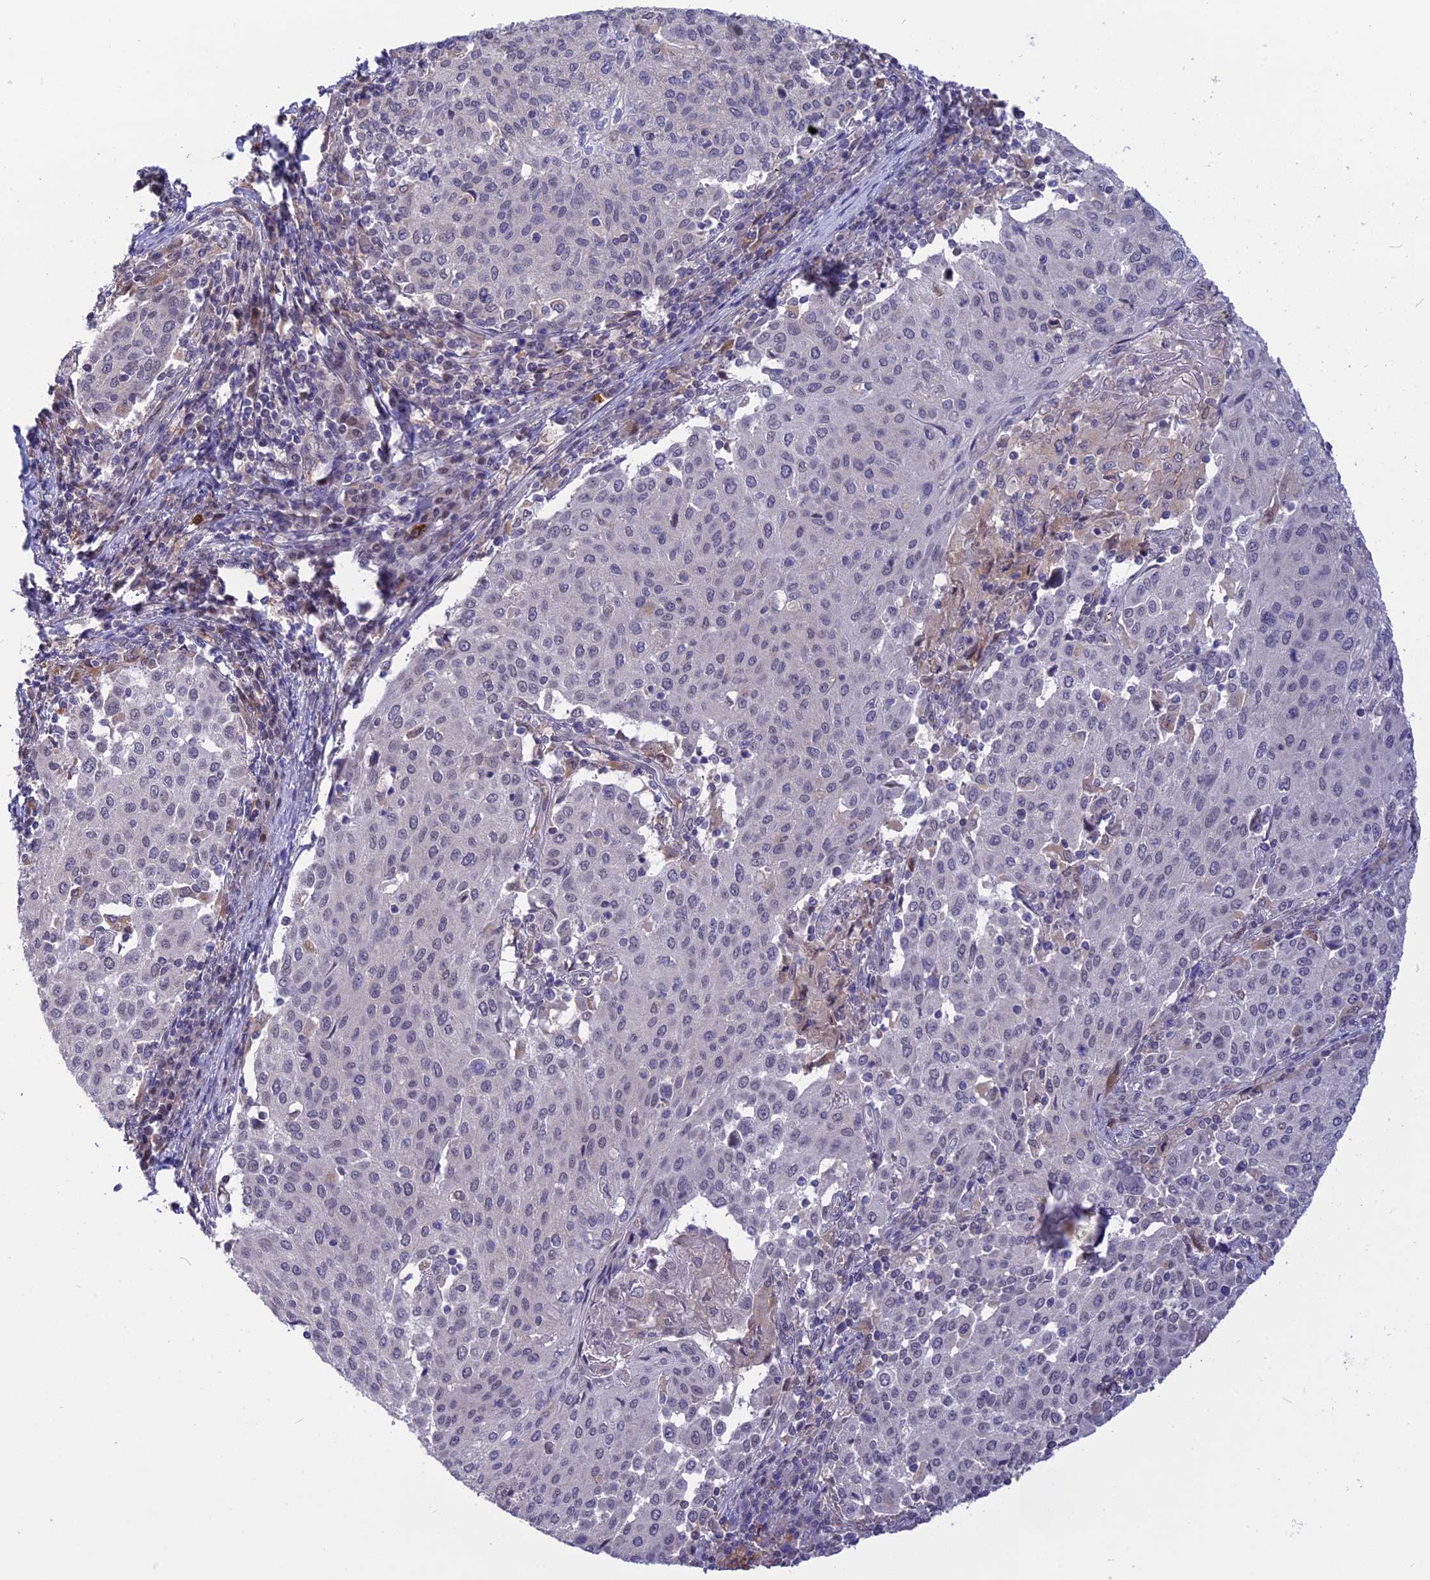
{"staining": {"intensity": "negative", "quantity": "none", "location": "none"}, "tissue": "cervical cancer", "cell_type": "Tumor cells", "image_type": "cancer", "snomed": [{"axis": "morphology", "description": "Squamous cell carcinoma, NOS"}, {"axis": "topography", "description": "Cervix"}], "caption": "Immunohistochemistry (IHC) of cervical cancer demonstrates no positivity in tumor cells.", "gene": "KCTD14", "patient": {"sex": "female", "age": 46}}